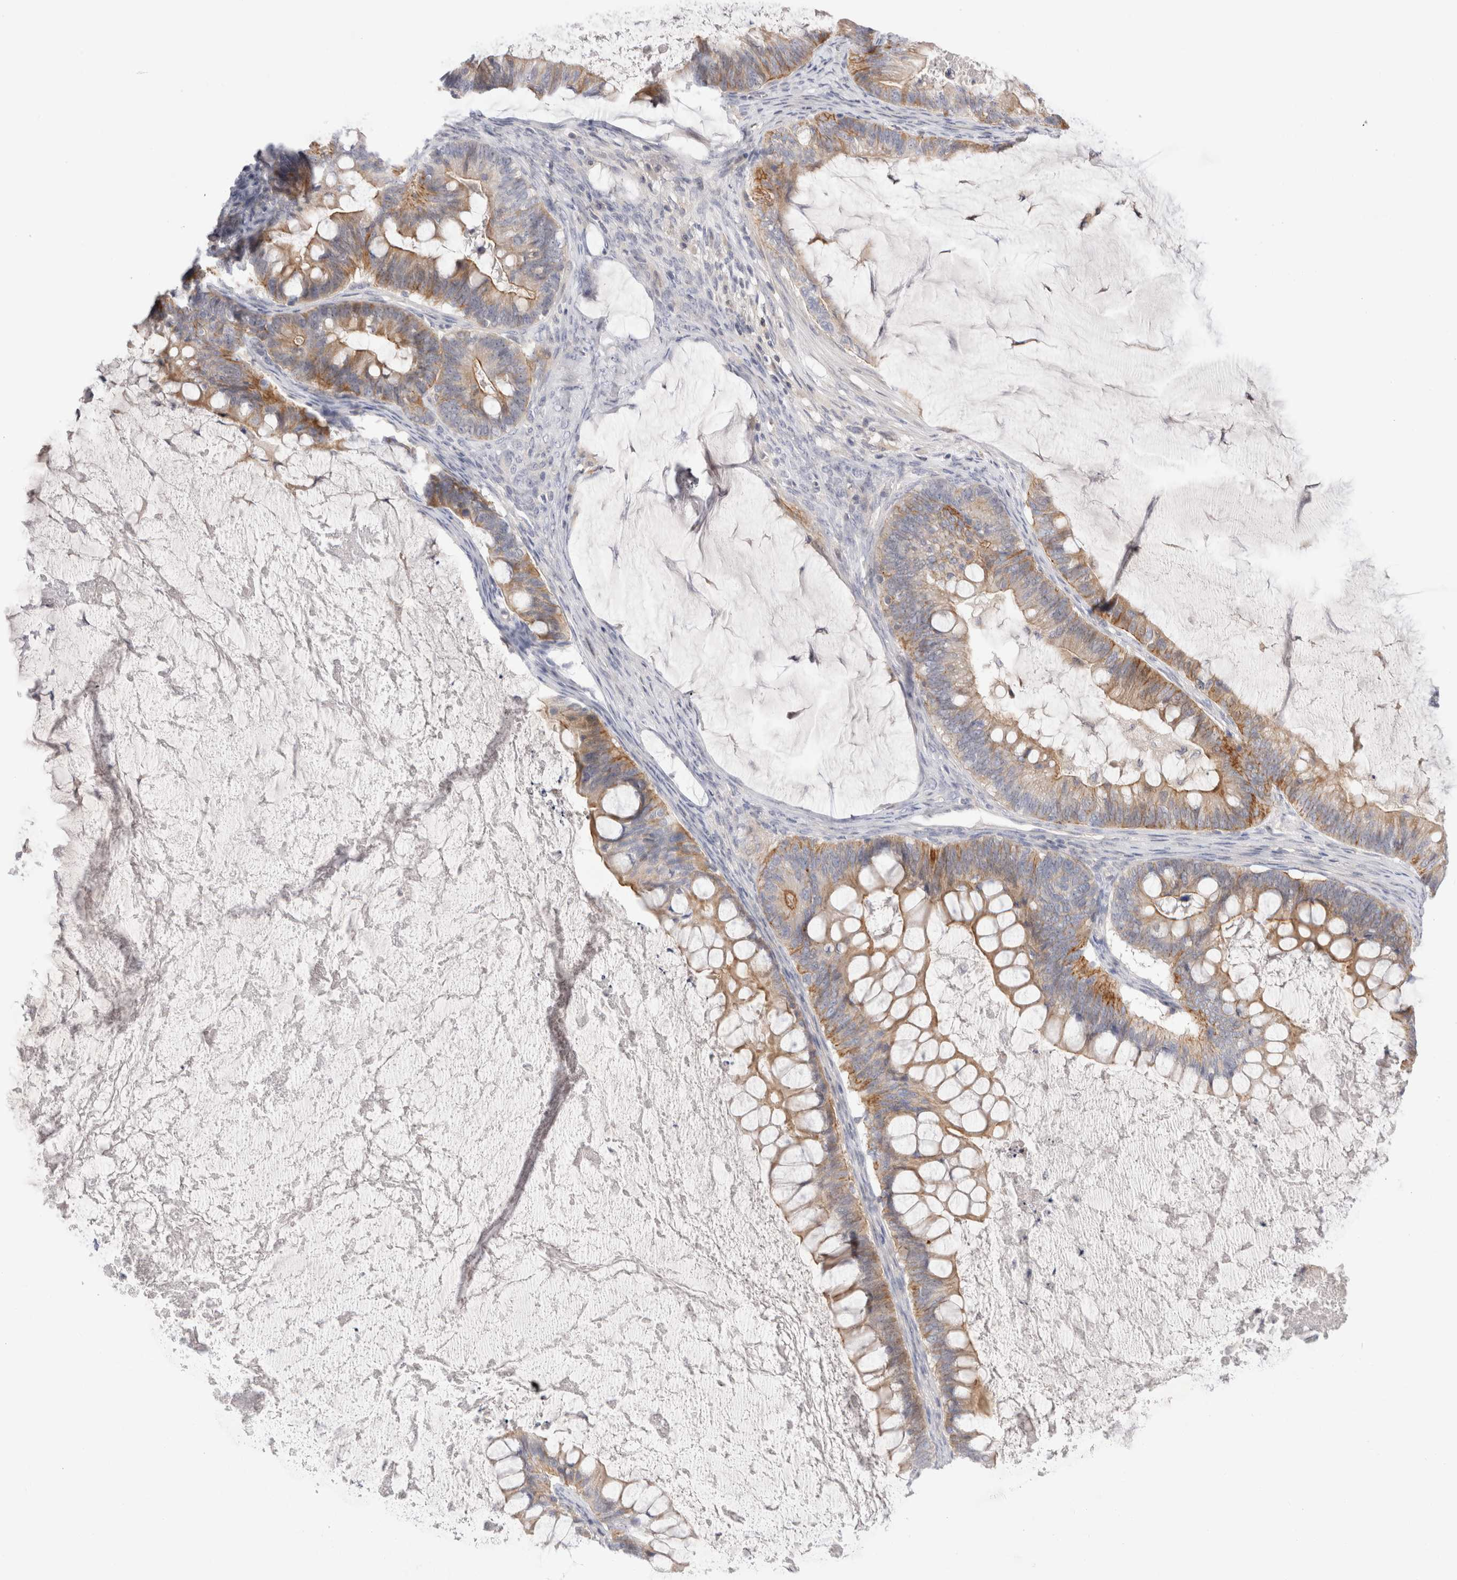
{"staining": {"intensity": "weak", "quantity": ">75%", "location": "cytoplasmic/membranous"}, "tissue": "ovarian cancer", "cell_type": "Tumor cells", "image_type": "cancer", "snomed": [{"axis": "morphology", "description": "Cystadenocarcinoma, mucinous, NOS"}, {"axis": "topography", "description": "Ovary"}], "caption": "Mucinous cystadenocarcinoma (ovarian) stained with IHC reveals weak cytoplasmic/membranous positivity in approximately >75% of tumor cells.", "gene": "SPINK2", "patient": {"sex": "female", "age": 61}}